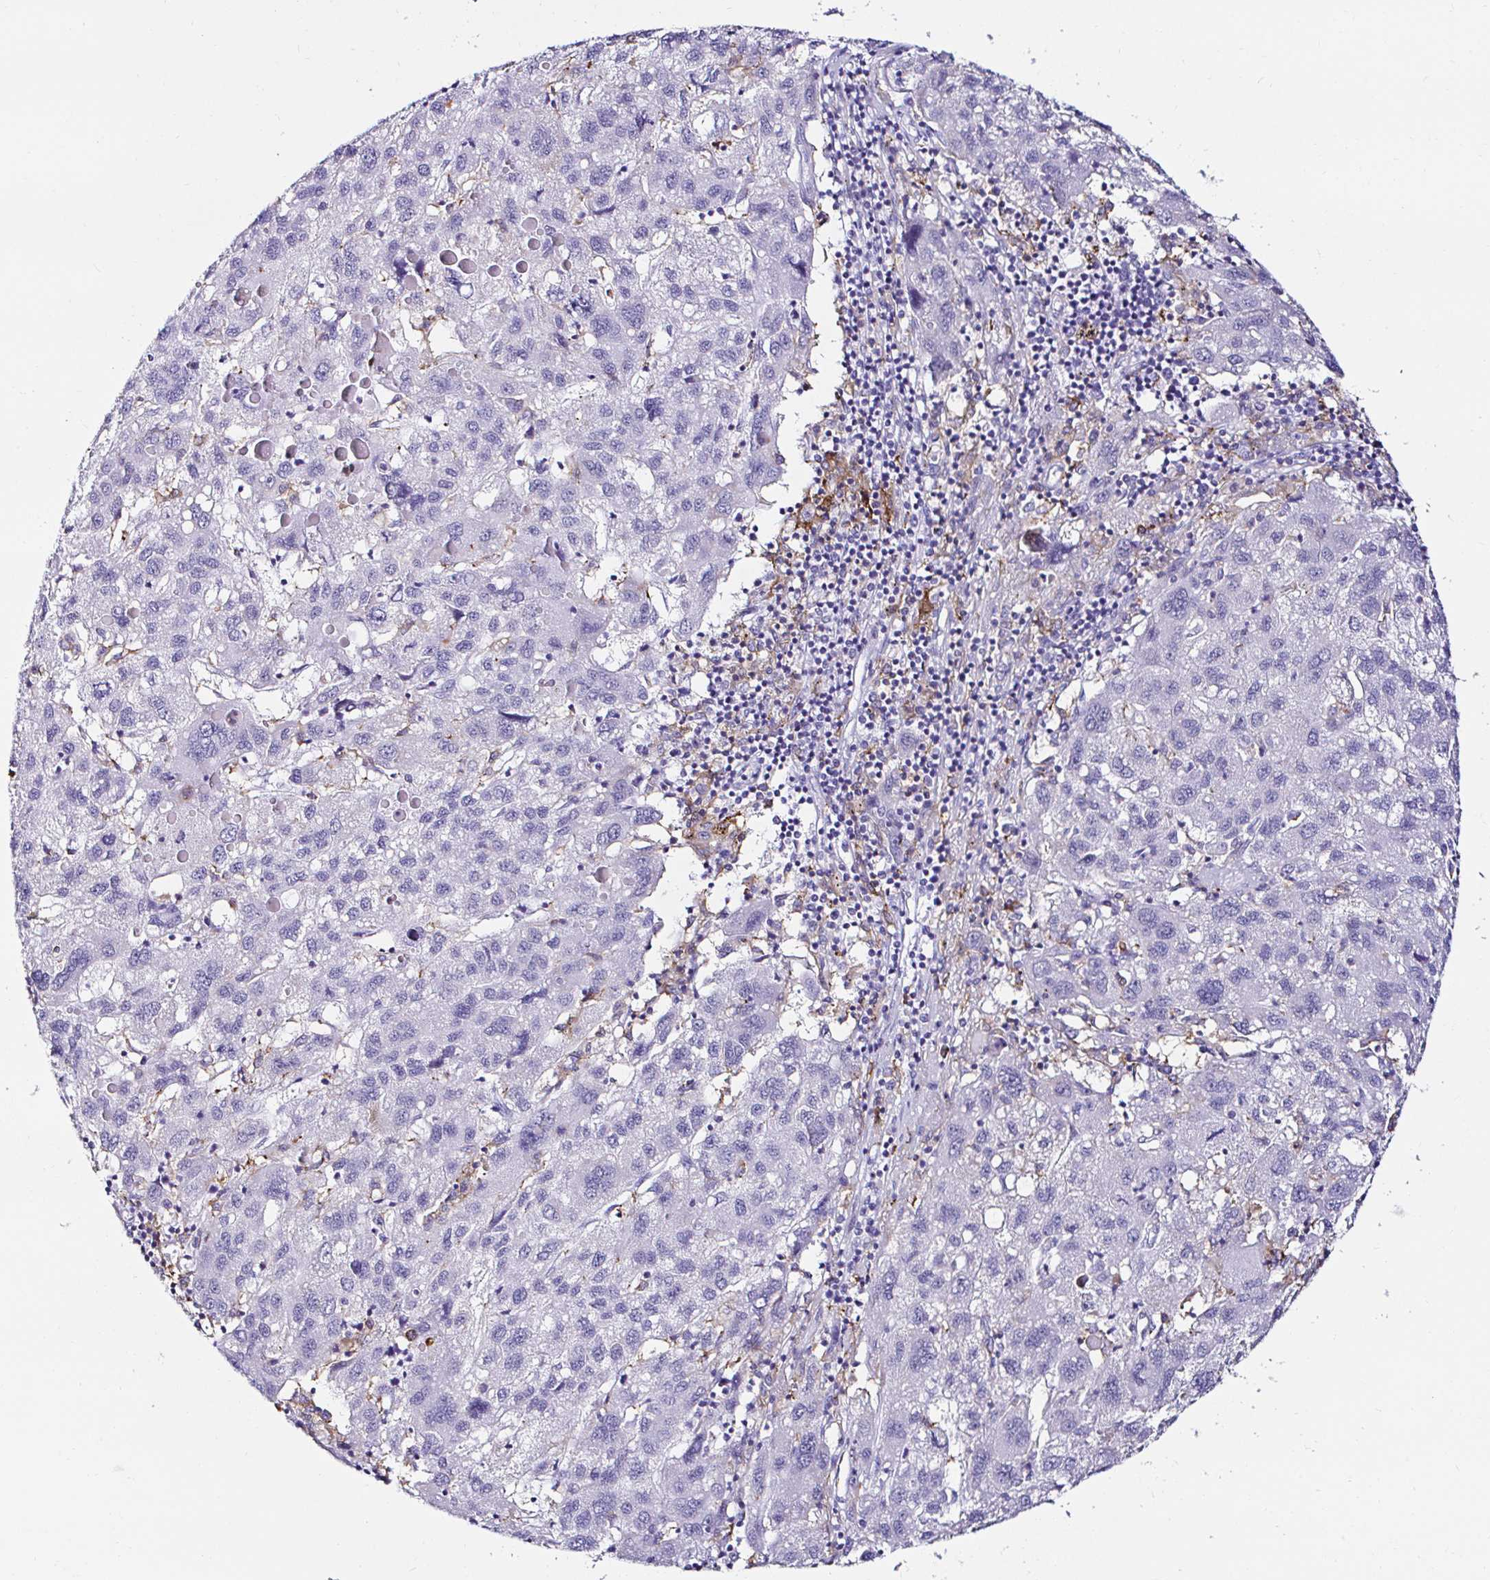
{"staining": {"intensity": "negative", "quantity": "none", "location": "none"}, "tissue": "liver cancer", "cell_type": "Tumor cells", "image_type": "cancer", "snomed": [{"axis": "morphology", "description": "Carcinoma, Hepatocellular, NOS"}, {"axis": "topography", "description": "Liver"}], "caption": "Tumor cells show no significant protein expression in liver cancer.", "gene": "CYBB", "patient": {"sex": "female", "age": 77}}